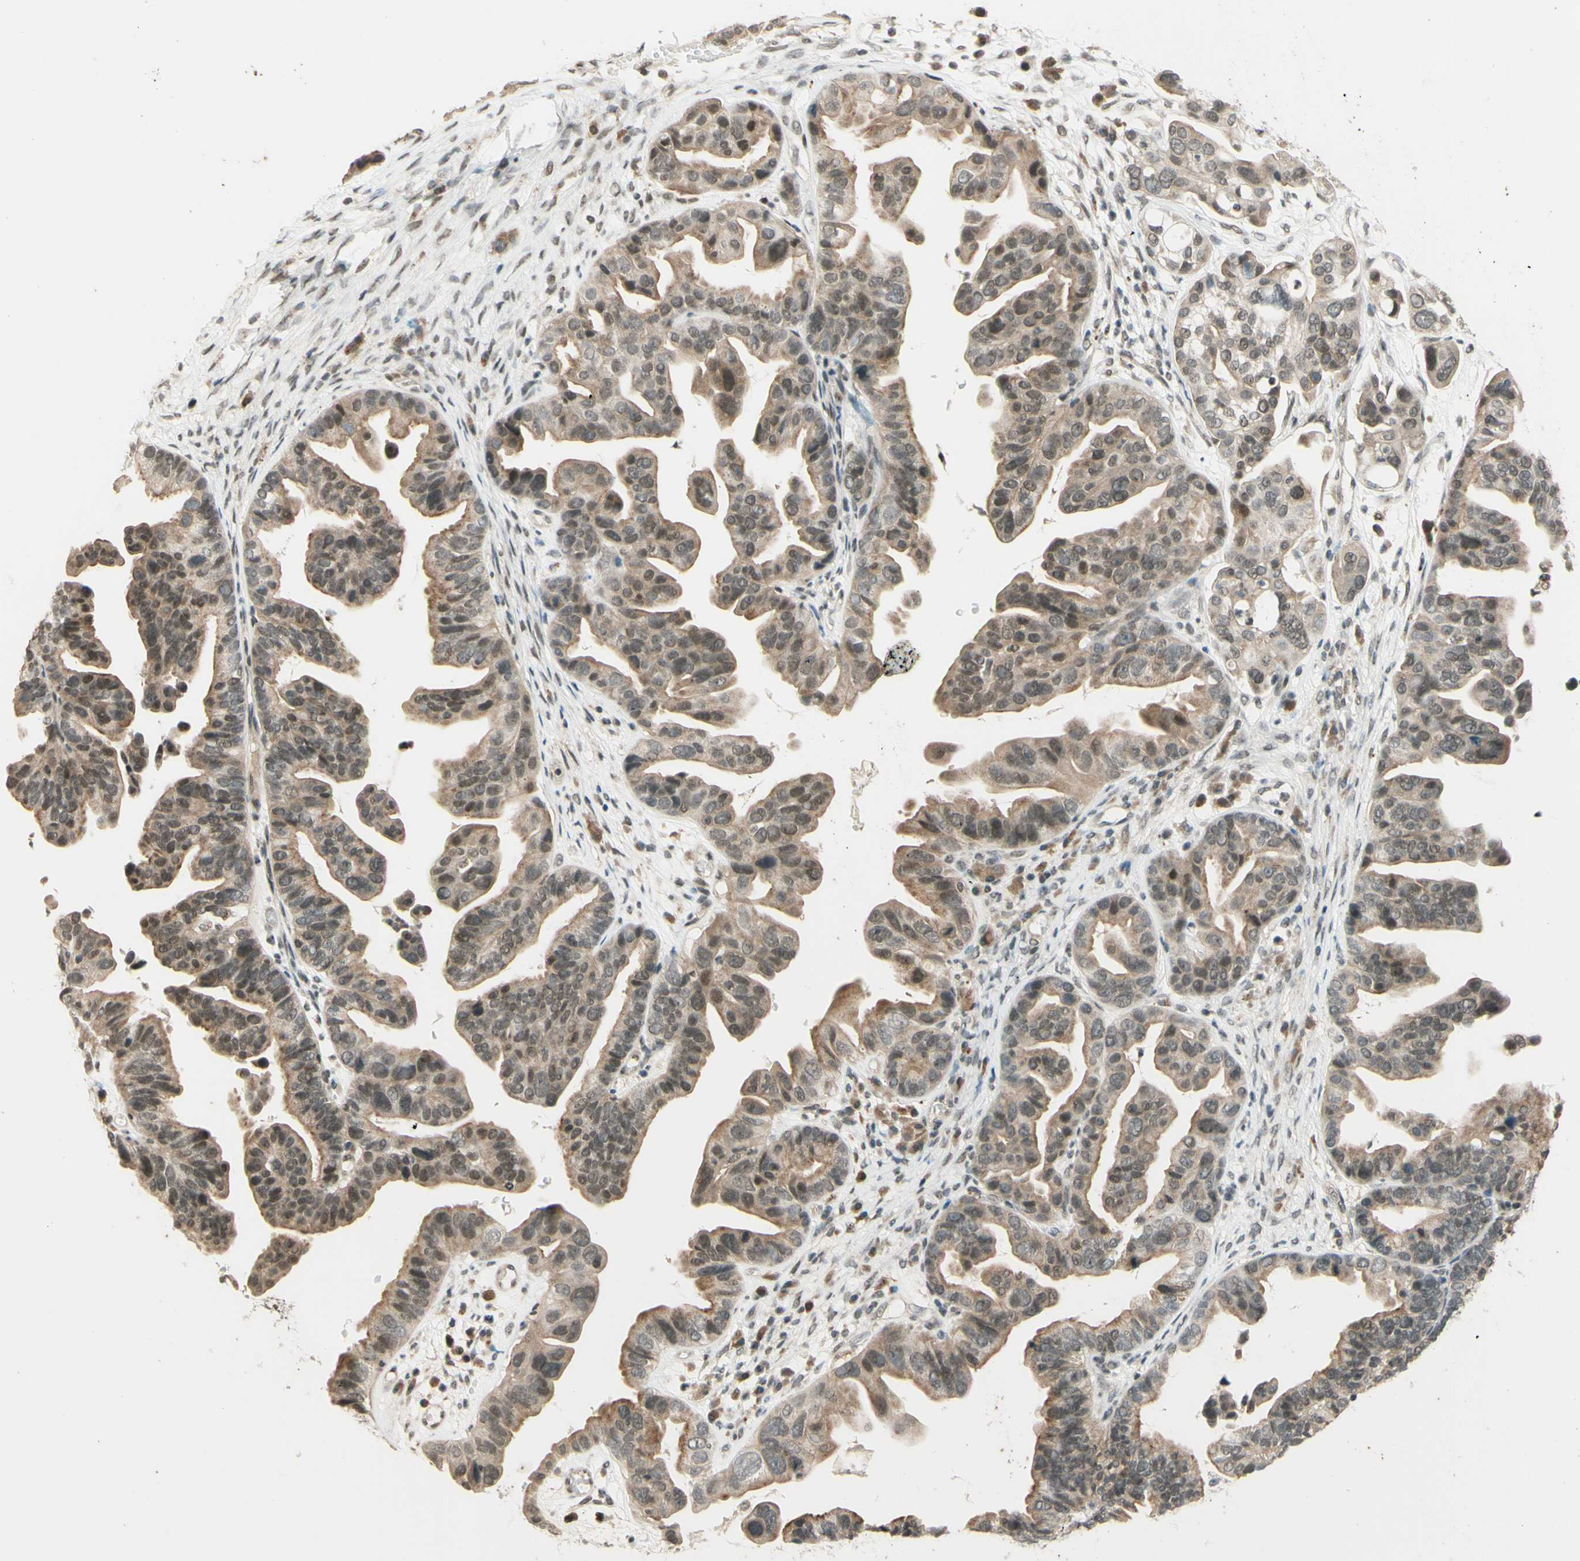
{"staining": {"intensity": "weak", "quantity": ">75%", "location": "cytoplasmic/membranous,nuclear"}, "tissue": "ovarian cancer", "cell_type": "Tumor cells", "image_type": "cancer", "snomed": [{"axis": "morphology", "description": "Cystadenocarcinoma, serous, NOS"}, {"axis": "topography", "description": "Ovary"}], "caption": "A high-resolution micrograph shows immunohistochemistry (IHC) staining of serous cystadenocarcinoma (ovarian), which reveals weak cytoplasmic/membranous and nuclear positivity in approximately >75% of tumor cells.", "gene": "SMARCB1", "patient": {"sex": "female", "age": 56}}